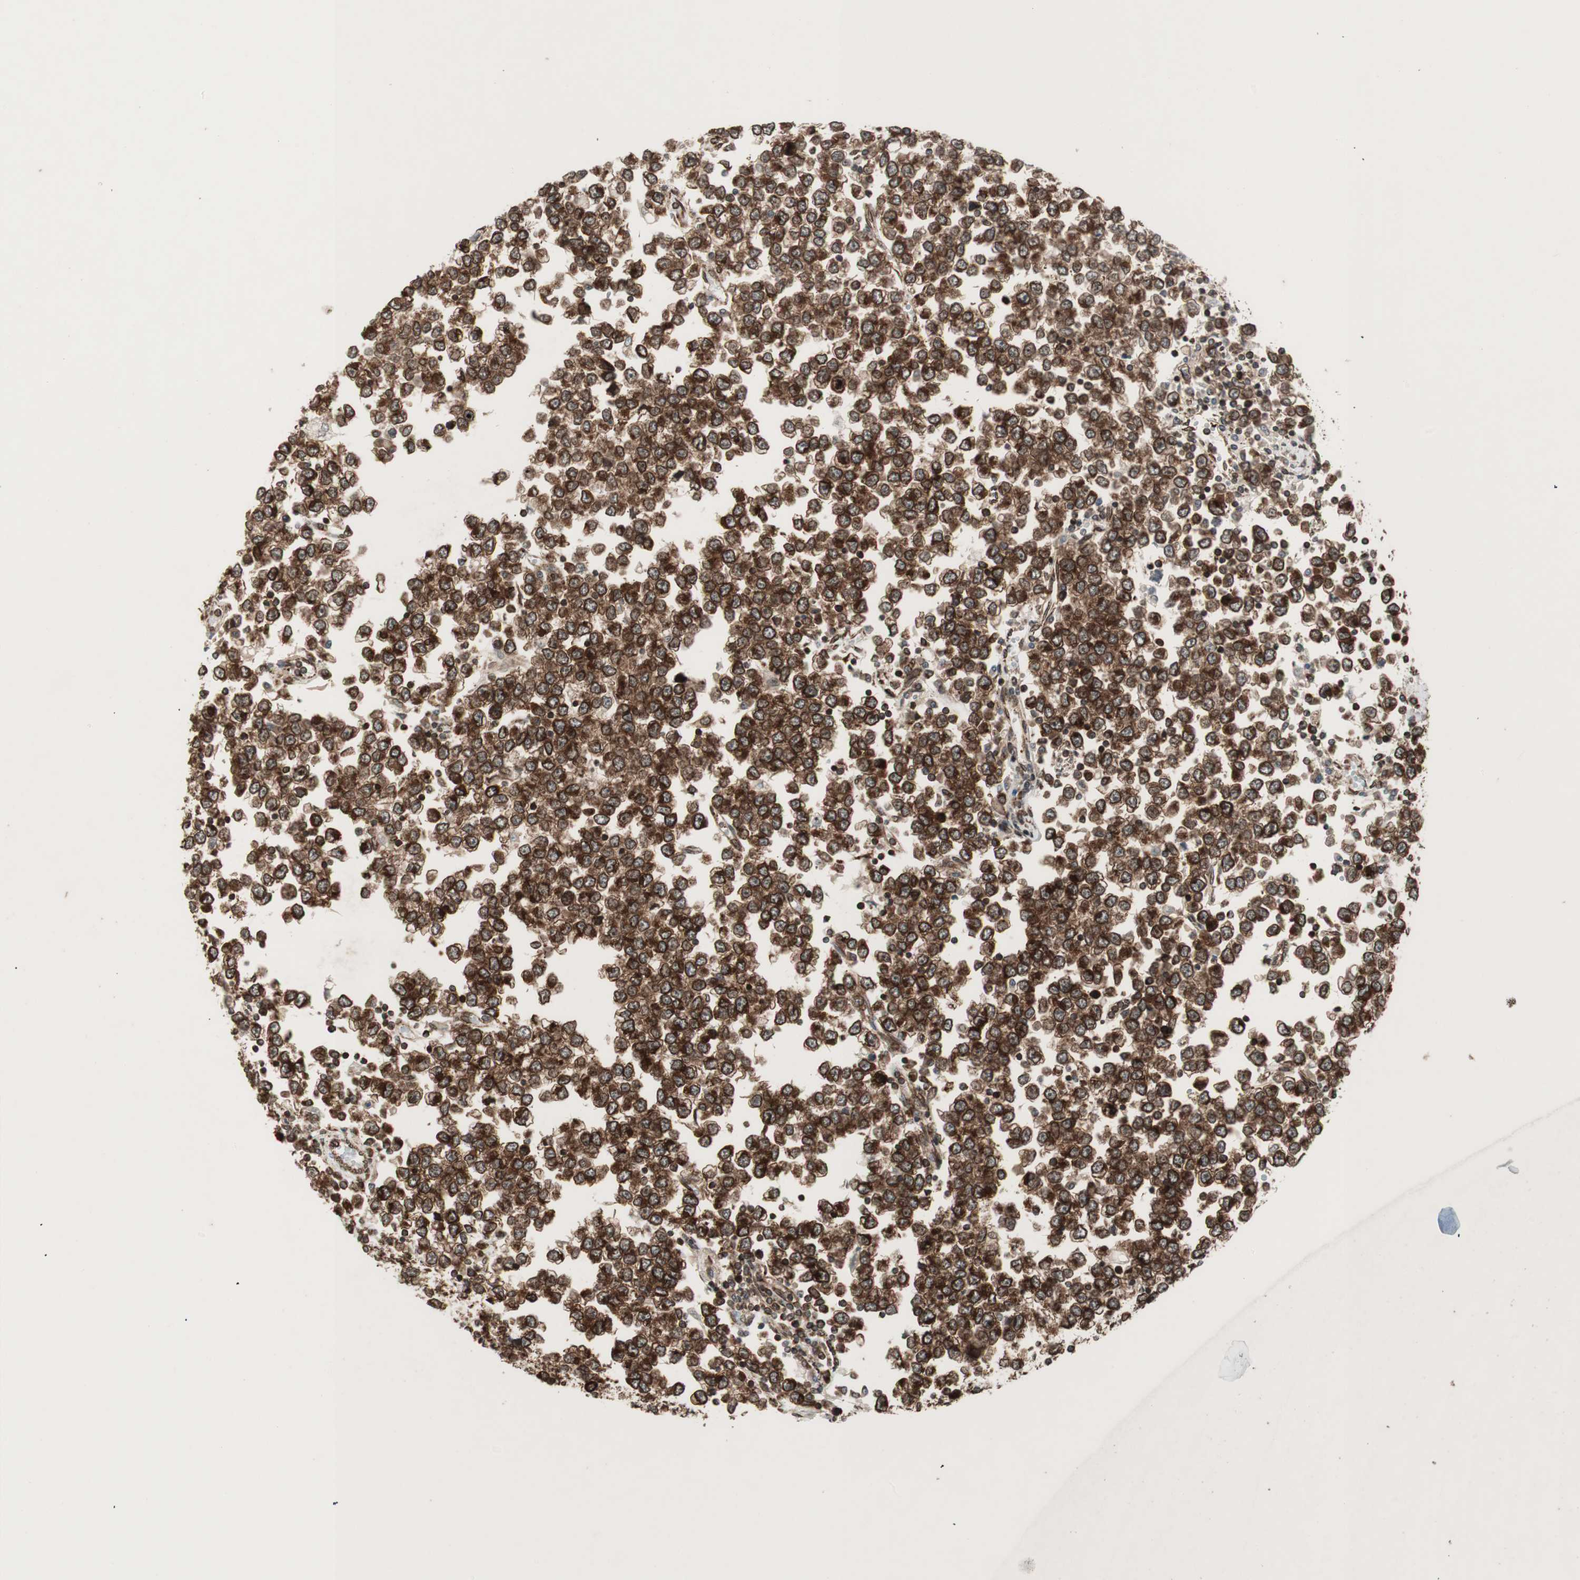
{"staining": {"intensity": "strong", "quantity": ">75%", "location": "cytoplasmic/membranous,nuclear"}, "tissue": "testis cancer", "cell_type": "Tumor cells", "image_type": "cancer", "snomed": [{"axis": "morphology", "description": "Seminoma, NOS"}, {"axis": "topography", "description": "Testis"}], "caption": "Testis seminoma stained with a protein marker demonstrates strong staining in tumor cells.", "gene": "NUP62", "patient": {"sex": "male", "age": 65}}